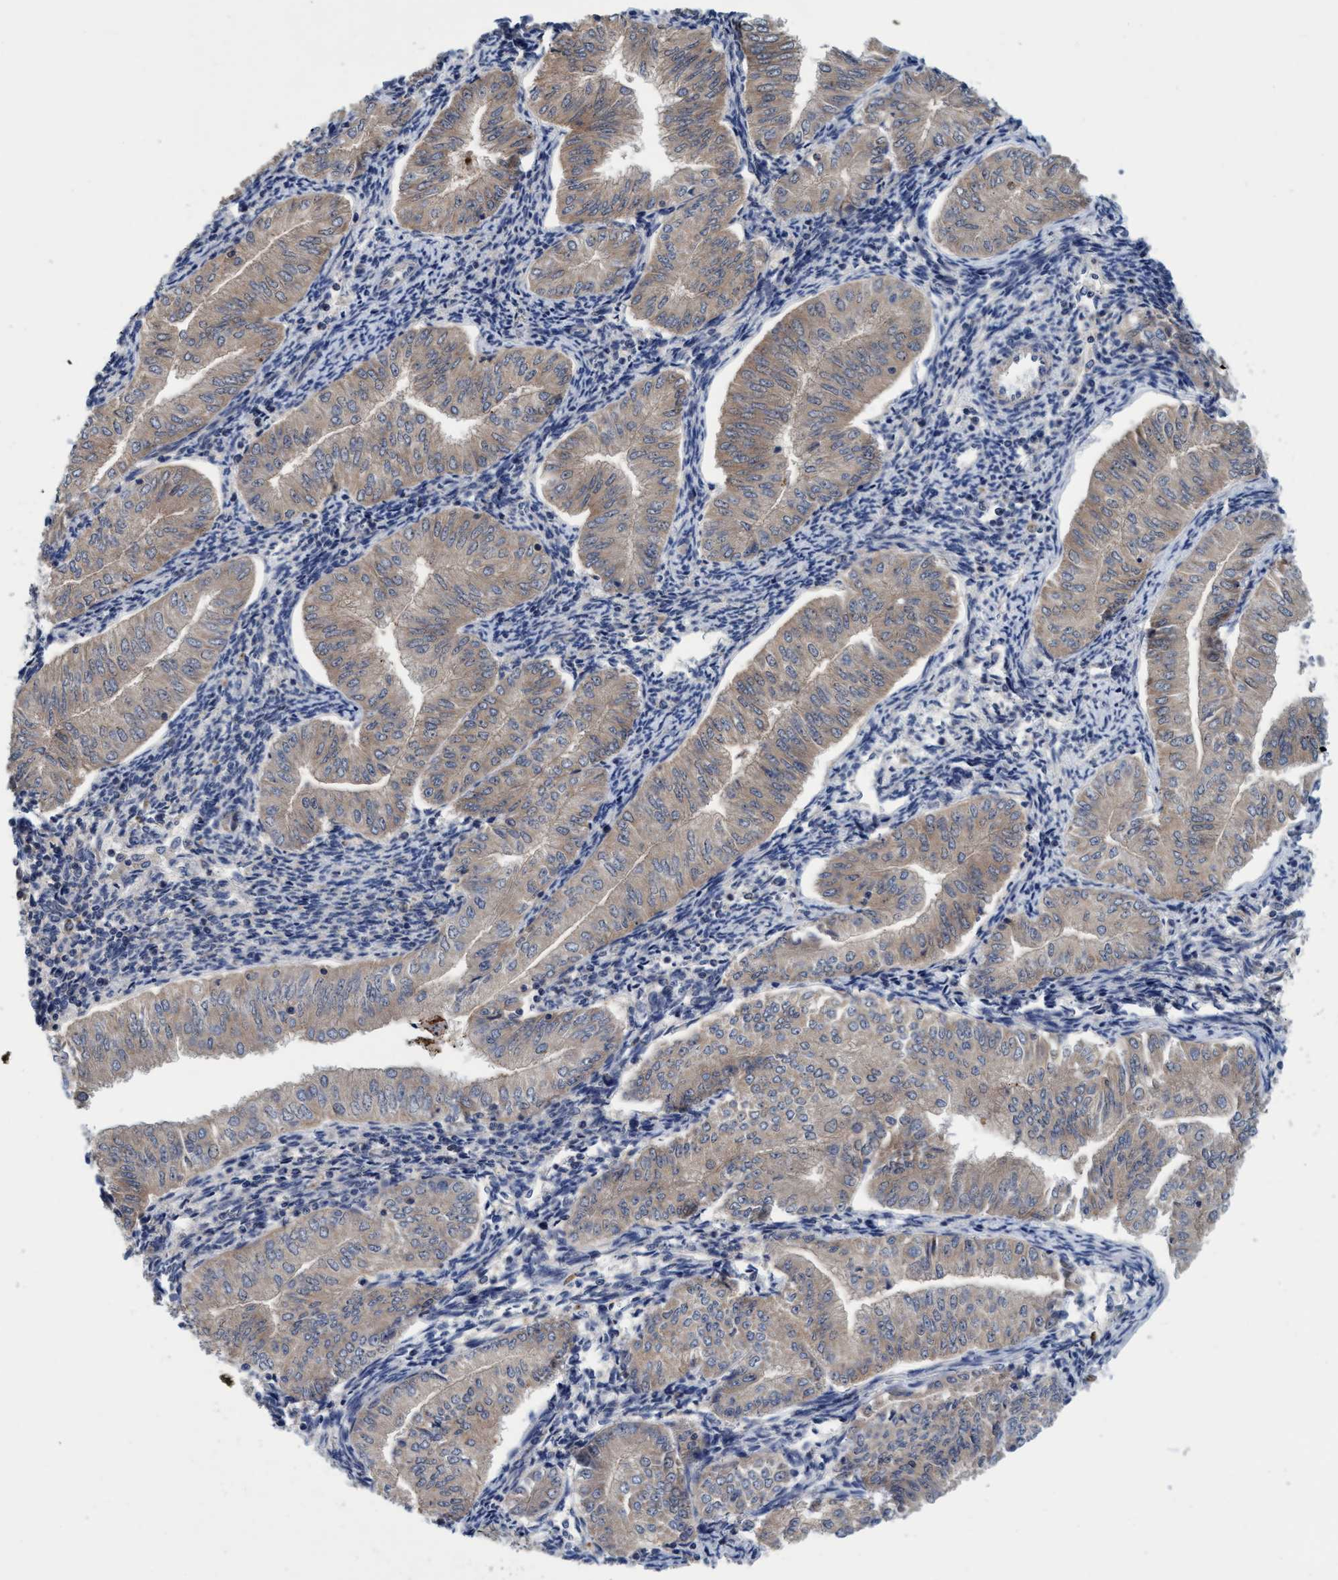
{"staining": {"intensity": "weak", "quantity": ">75%", "location": "cytoplasmic/membranous"}, "tissue": "endometrial cancer", "cell_type": "Tumor cells", "image_type": "cancer", "snomed": [{"axis": "morphology", "description": "Normal tissue, NOS"}, {"axis": "morphology", "description": "Adenocarcinoma, NOS"}, {"axis": "topography", "description": "Endometrium"}], "caption": "This histopathology image displays endometrial cancer stained with immunohistochemistry to label a protein in brown. The cytoplasmic/membranous of tumor cells show weak positivity for the protein. Nuclei are counter-stained blue.", "gene": "CALCOCO2", "patient": {"sex": "female", "age": 53}}